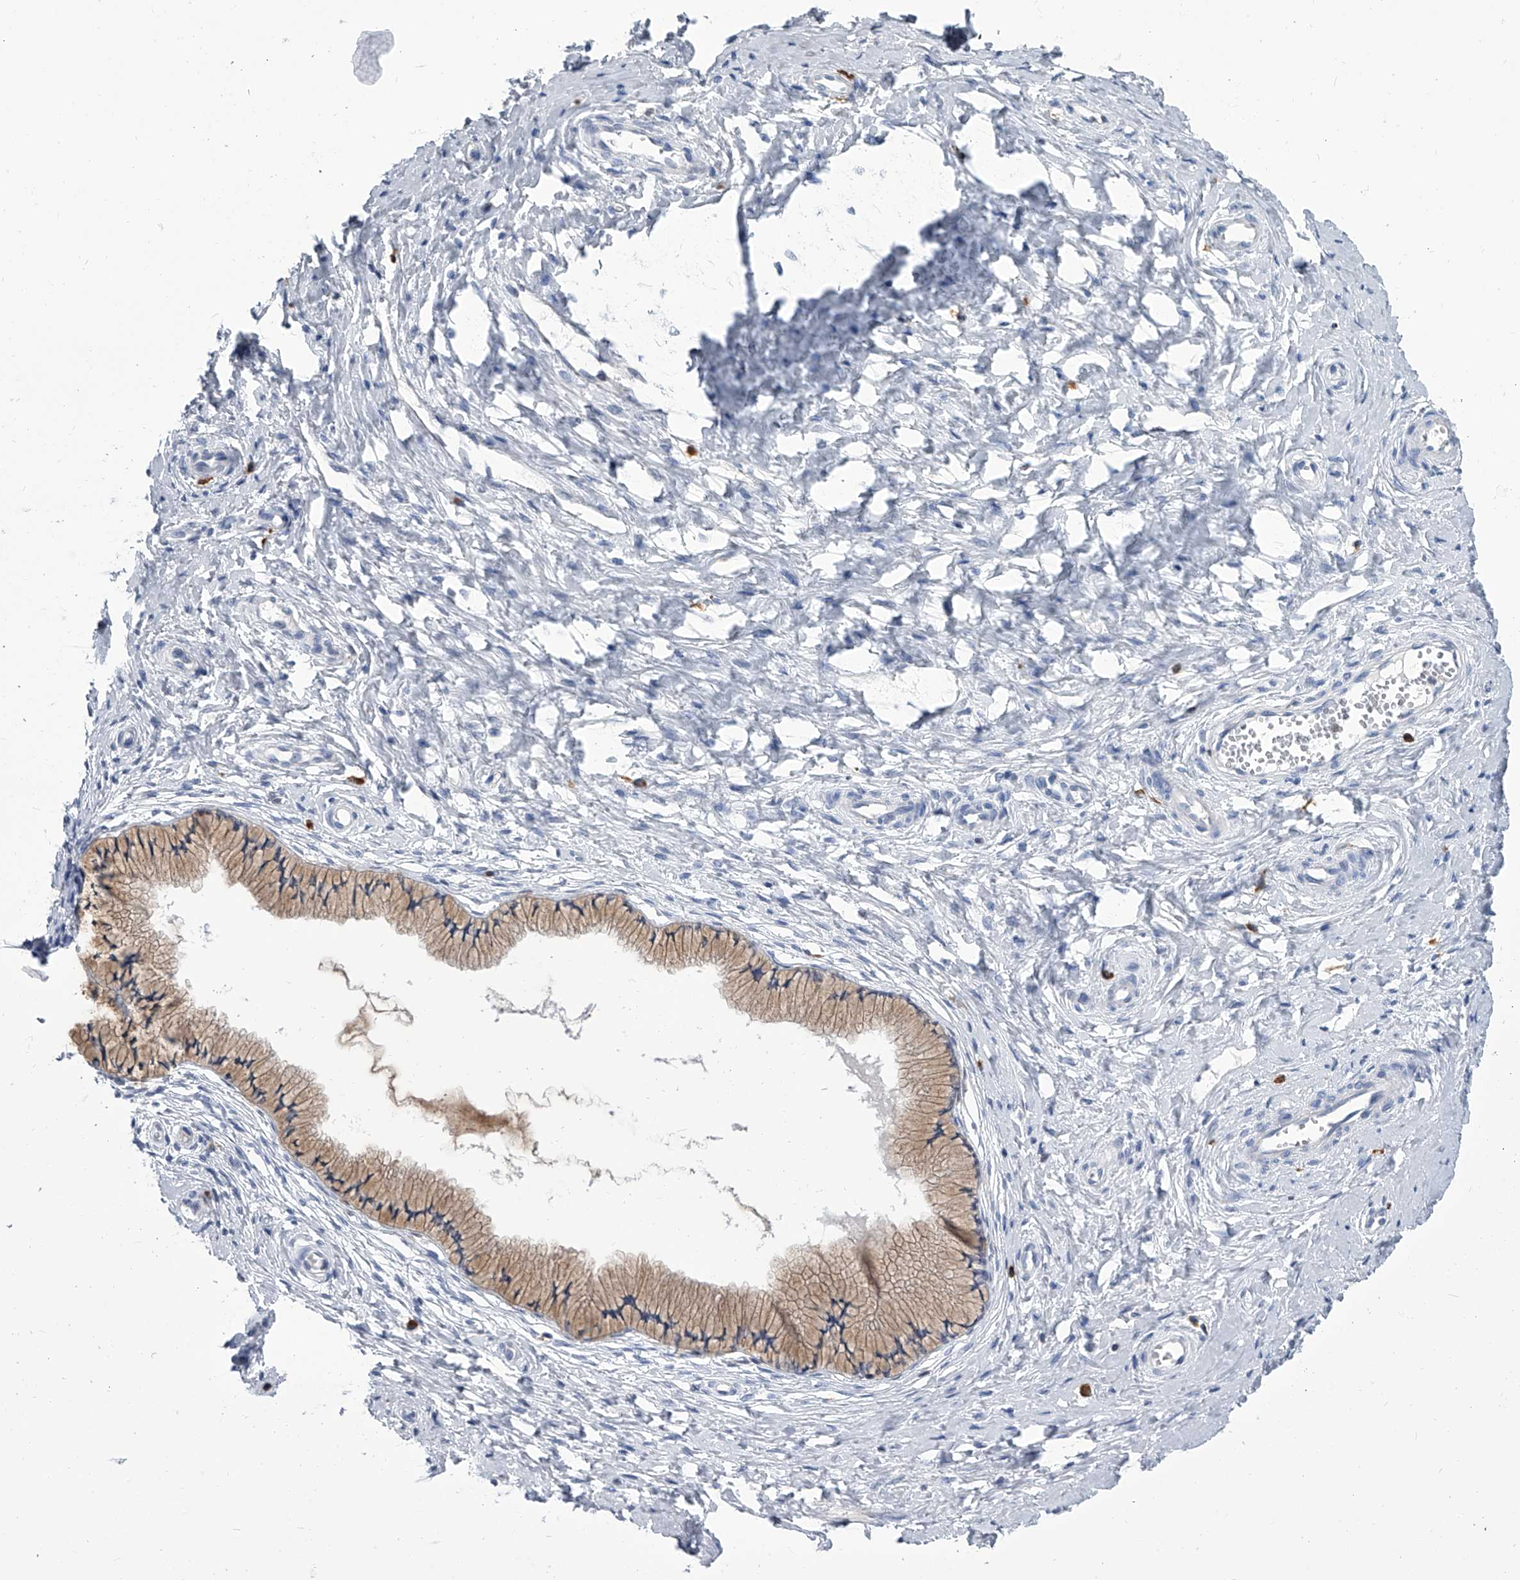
{"staining": {"intensity": "weak", "quantity": ">75%", "location": "cytoplasmic/membranous"}, "tissue": "cervix", "cell_type": "Glandular cells", "image_type": "normal", "snomed": [{"axis": "morphology", "description": "Normal tissue, NOS"}, {"axis": "topography", "description": "Cervix"}], "caption": "Immunohistochemical staining of benign cervix shows >75% levels of weak cytoplasmic/membranous protein positivity in about >75% of glandular cells.", "gene": "SERPINB9", "patient": {"sex": "female", "age": 36}}